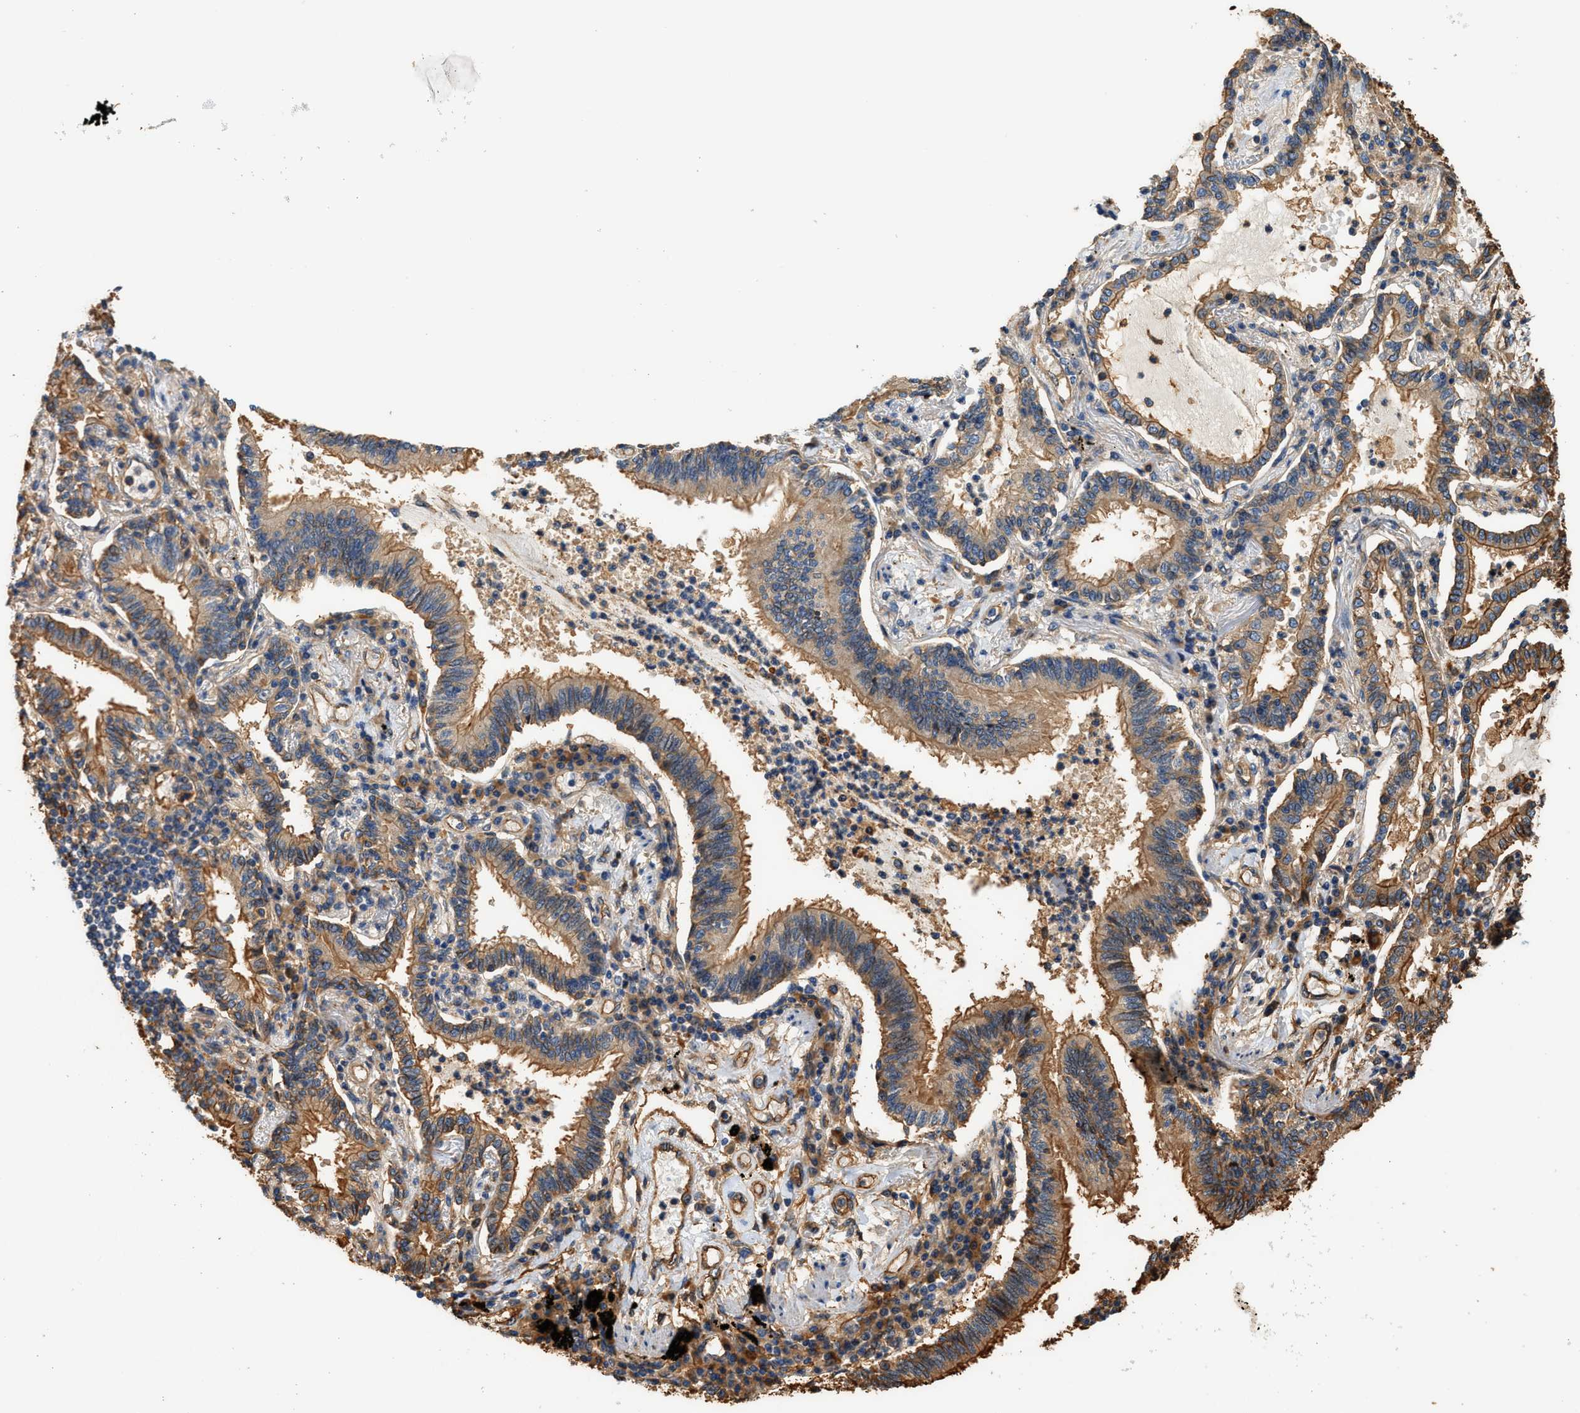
{"staining": {"intensity": "moderate", "quantity": ">75%", "location": "cytoplasmic/membranous"}, "tissue": "lung cancer", "cell_type": "Tumor cells", "image_type": "cancer", "snomed": [{"axis": "morphology", "description": "Normal tissue, NOS"}, {"axis": "morphology", "description": "Adenocarcinoma, NOS"}, {"axis": "topography", "description": "Bronchus"}, {"axis": "topography", "description": "Lung"}], "caption": "IHC photomicrograph of lung adenocarcinoma stained for a protein (brown), which shows medium levels of moderate cytoplasmic/membranous staining in about >75% of tumor cells.", "gene": "DDHD2", "patient": {"sex": "female", "age": 70}}